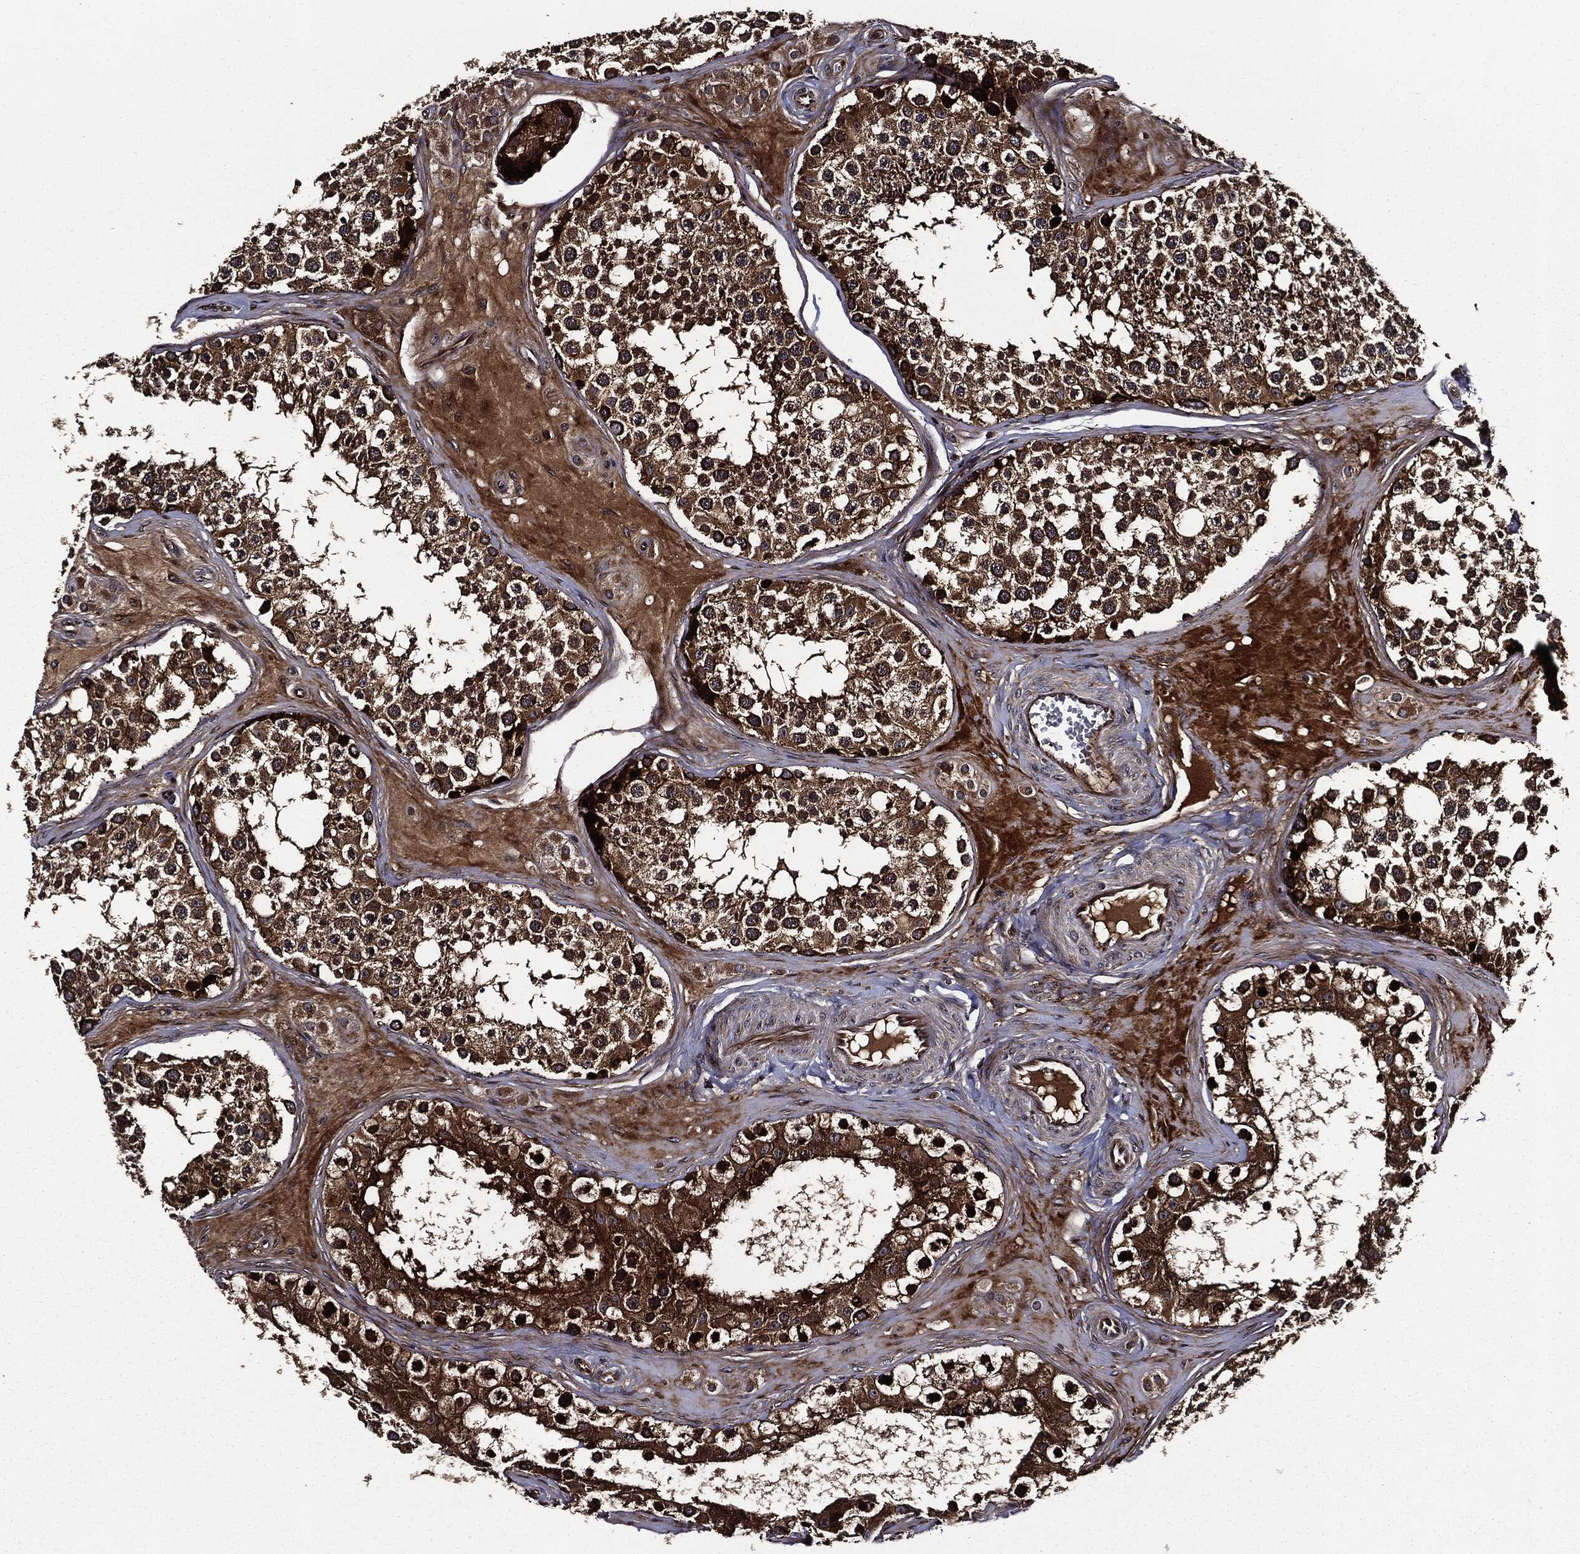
{"staining": {"intensity": "strong", "quantity": ">75%", "location": "cytoplasmic/membranous"}, "tissue": "testis", "cell_type": "Cells in seminiferous ducts", "image_type": "normal", "snomed": [{"axis": "morphology", "description": "Normal tissue, NOS"}, {"axis": "topography", "description": "Testis"}], "caption": "A high-resolution image shows immunohistochemistry staining of benign testis, which demonstrates strong cytoplasmic/membranous positivity in approximately >75% of cells in seminiferous ducts.", "gene": "HTT", "patient": {"sex": "male", "age": 31}}